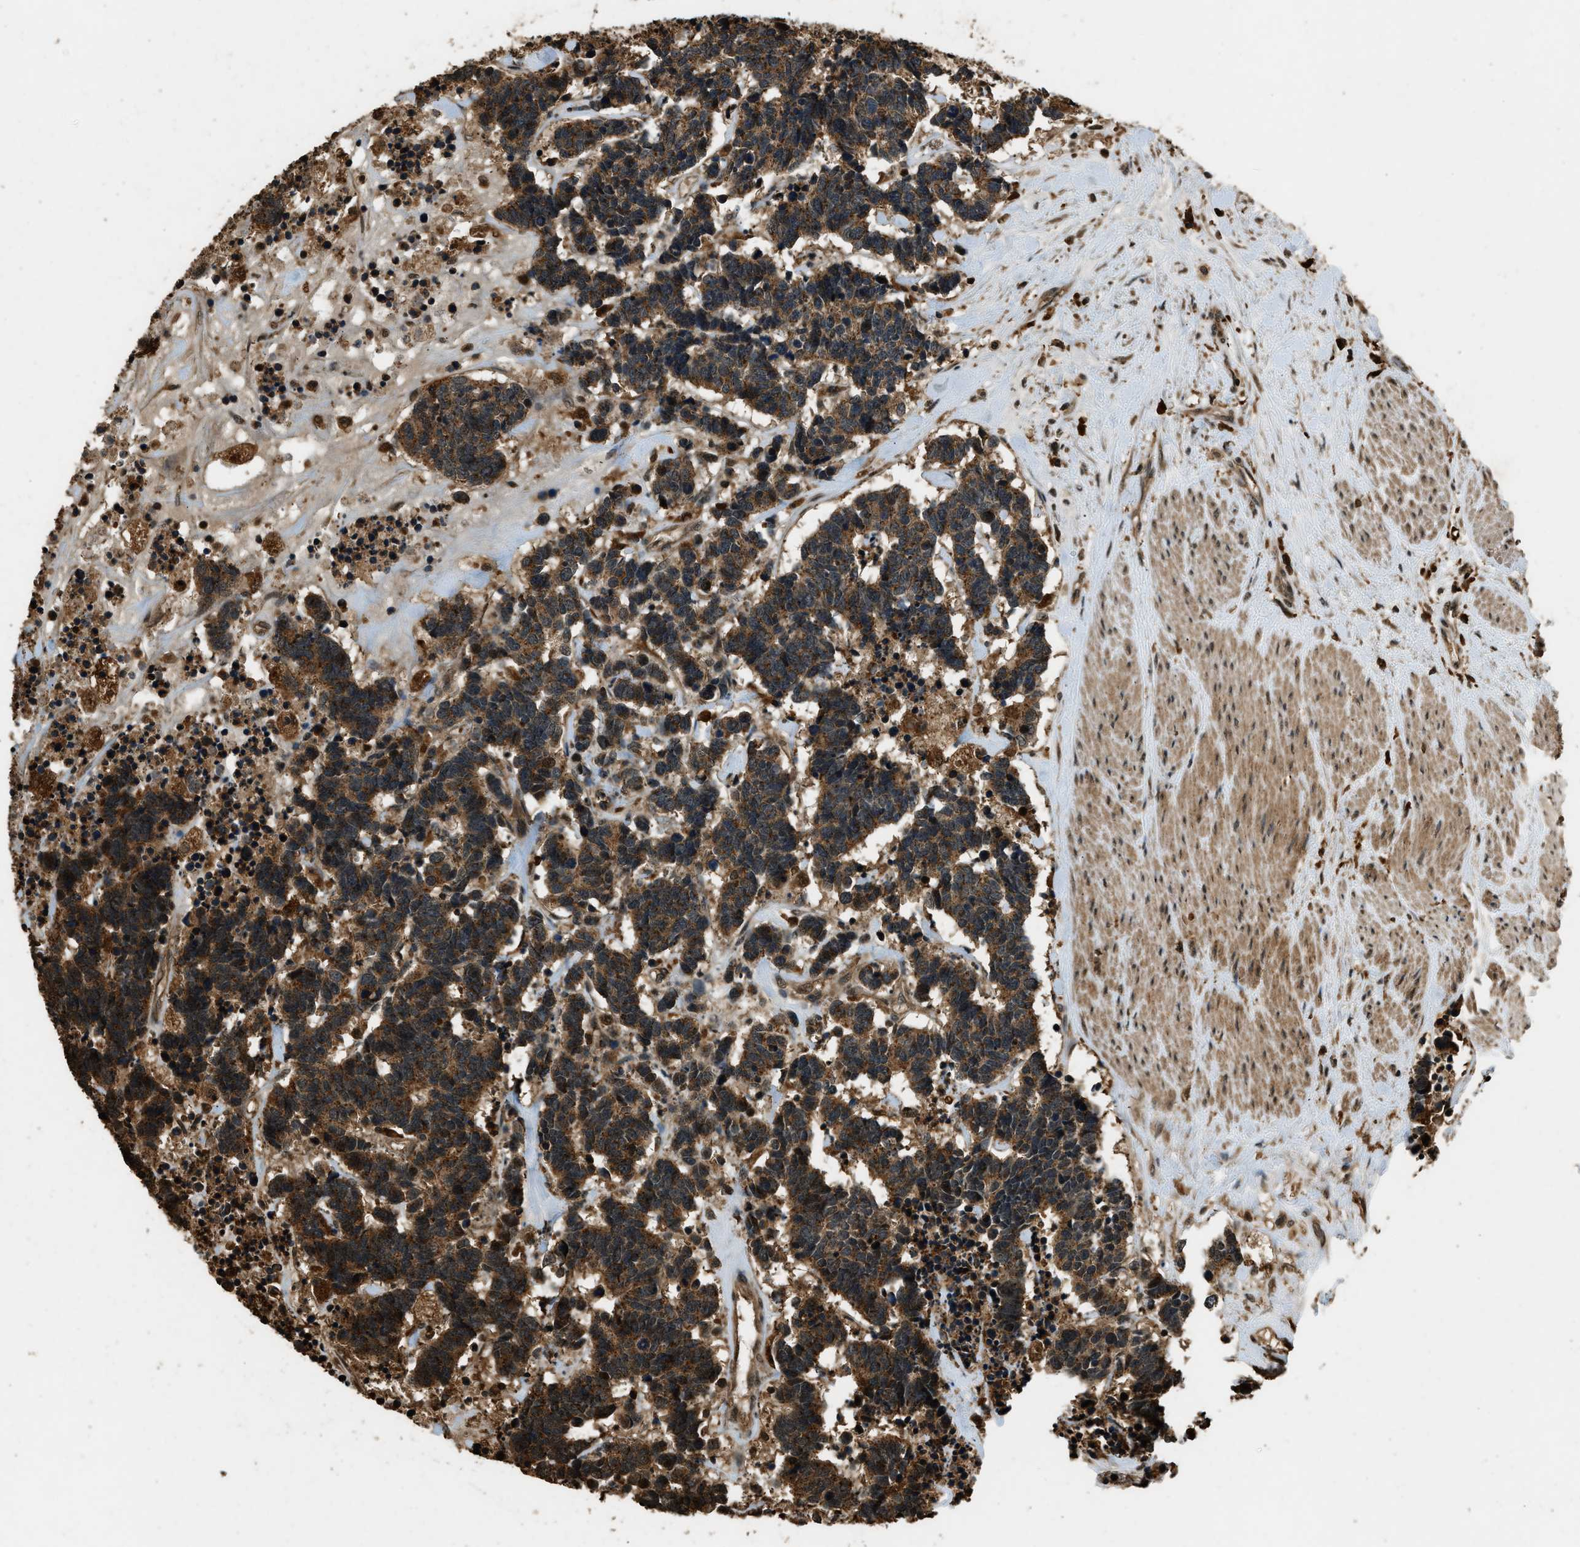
{"staining": {"intensity": "moderate", "quantity": ">75%", "location": "cytoplasmic/membranous"}, "tissue": "carcinoid", "cell_type": "Tumor cells", "image_type": "cancer", "snomed": [{"axis": "morphology", "description": "Carcinoma, NOS"}, {"axis": "morphology", "description": "Carcinoid, malignant, NOS"}, {"axis": "topography", "description": "Urinary bladder"}], "caption": "A medium amount of moderate cytoplasmic/membranous positivity is identified in approximately >75% of tumor cells in carcinoid tissue.", "gene": "RAP2A", "patient": {"sex": "male", "age": 57}}